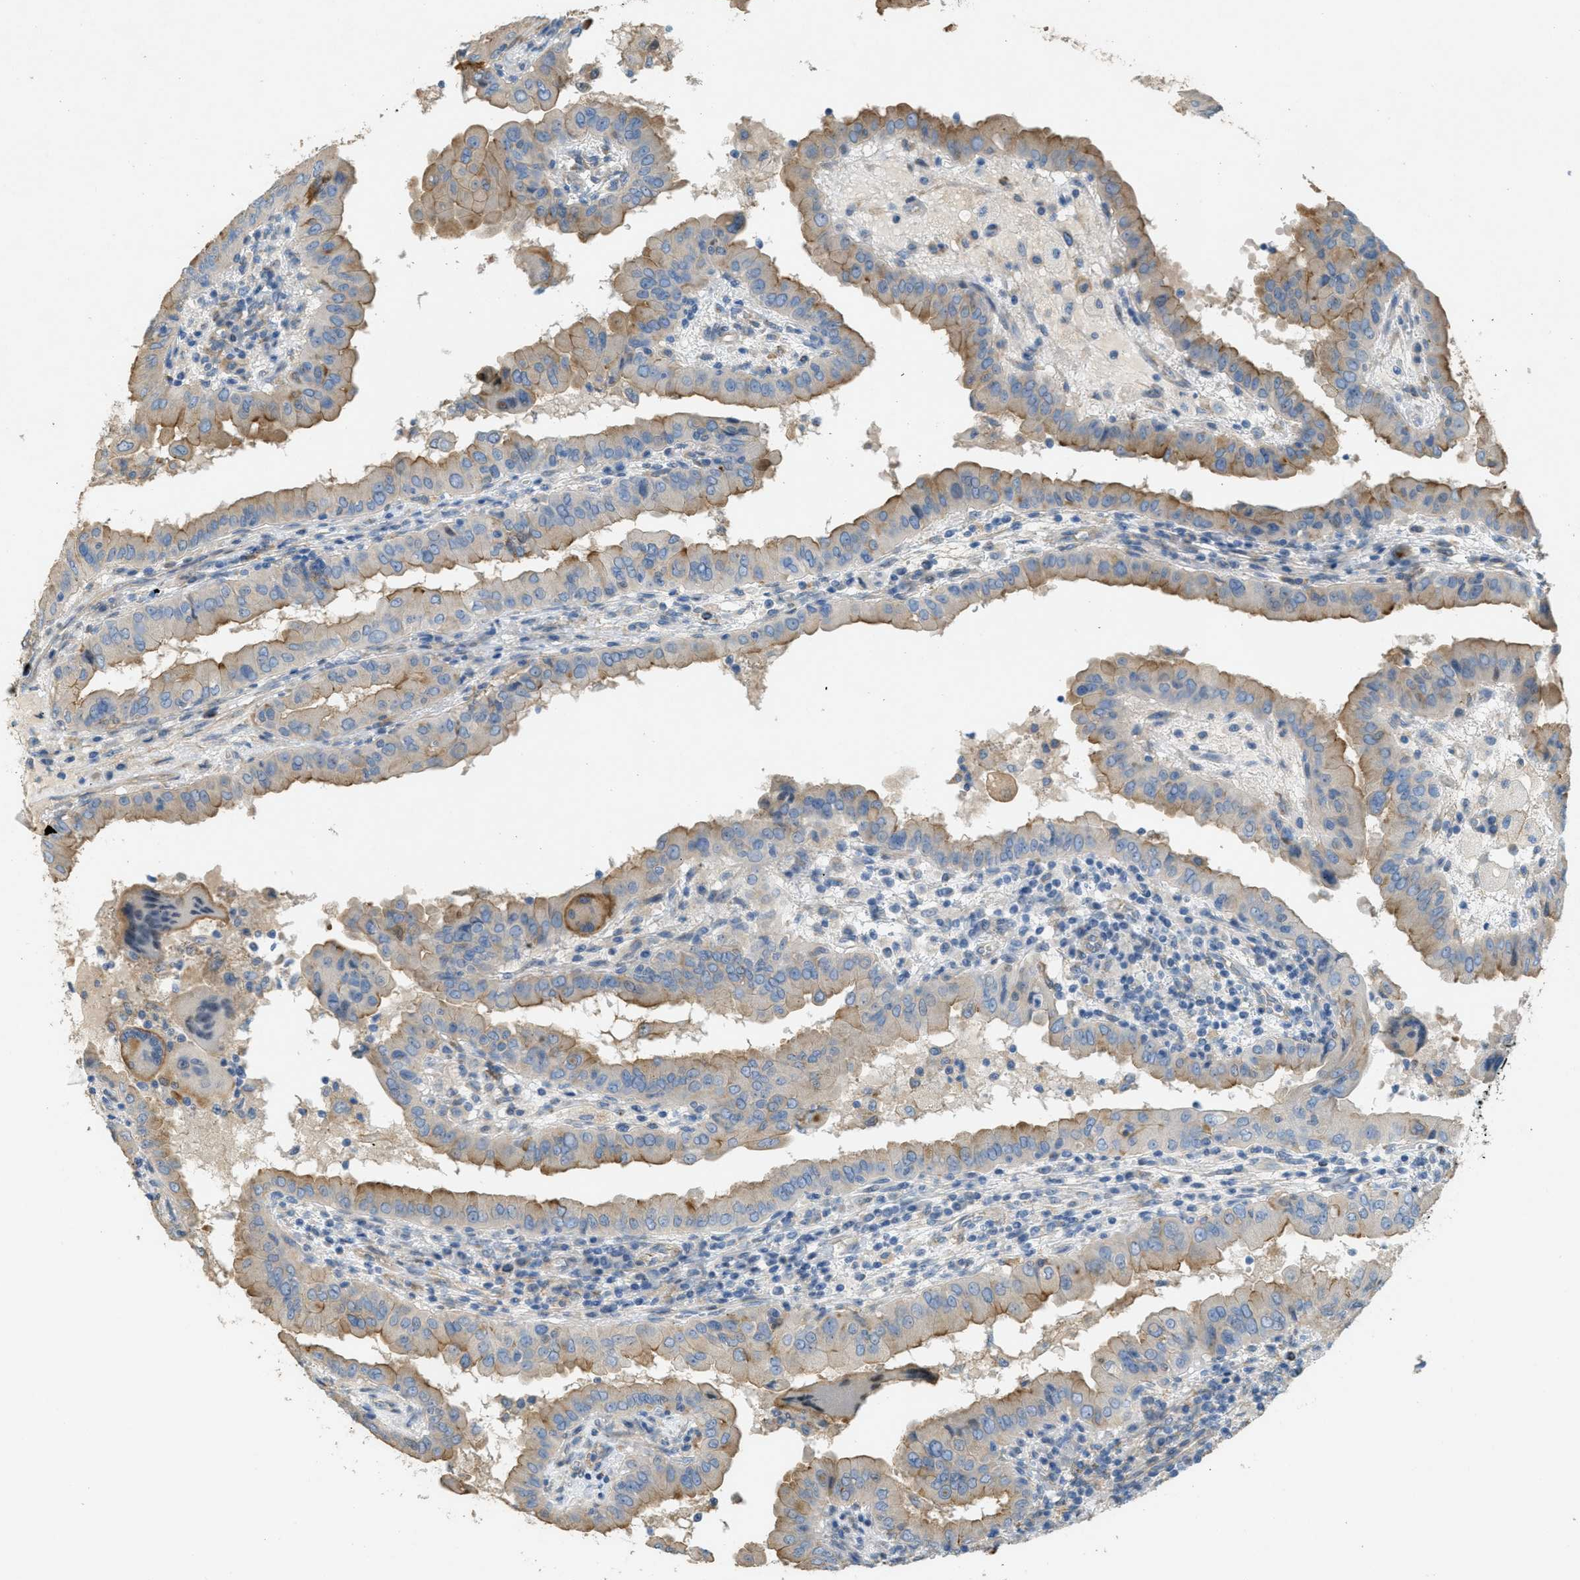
{"staining": {"intensity": "moderate", "quantity": "25%-75%", "location": "cytoplasmic/membranous"}, "tissue": "thyroid cancer", "cell_type": "Tumor cells", "image_type": "cancer", "snomed": [{"axis": "morphology", "description": "Papillary adenocarcinoma, NOS"}, {"axis": "topography", "description": "Thyroid gland"}], "caption": "Papillary adenocarcinoma (thyroid) stained with DAB (3,3'-diaminobenzidine) immunohistochemistry (IHC) exhibits medium levels of moderate cytoplasmic/membranous positivity in about 25%-75% of tumor cells. The staining was performed using DAB (3,3'-diaminobenzidine) to visualize the protein expression in brown, while the nuclei were stained in blue with hematoxylin (Magnification: 20x).", "gene": "ADCY5", "patient": {"sex": "male", "age": 33}}